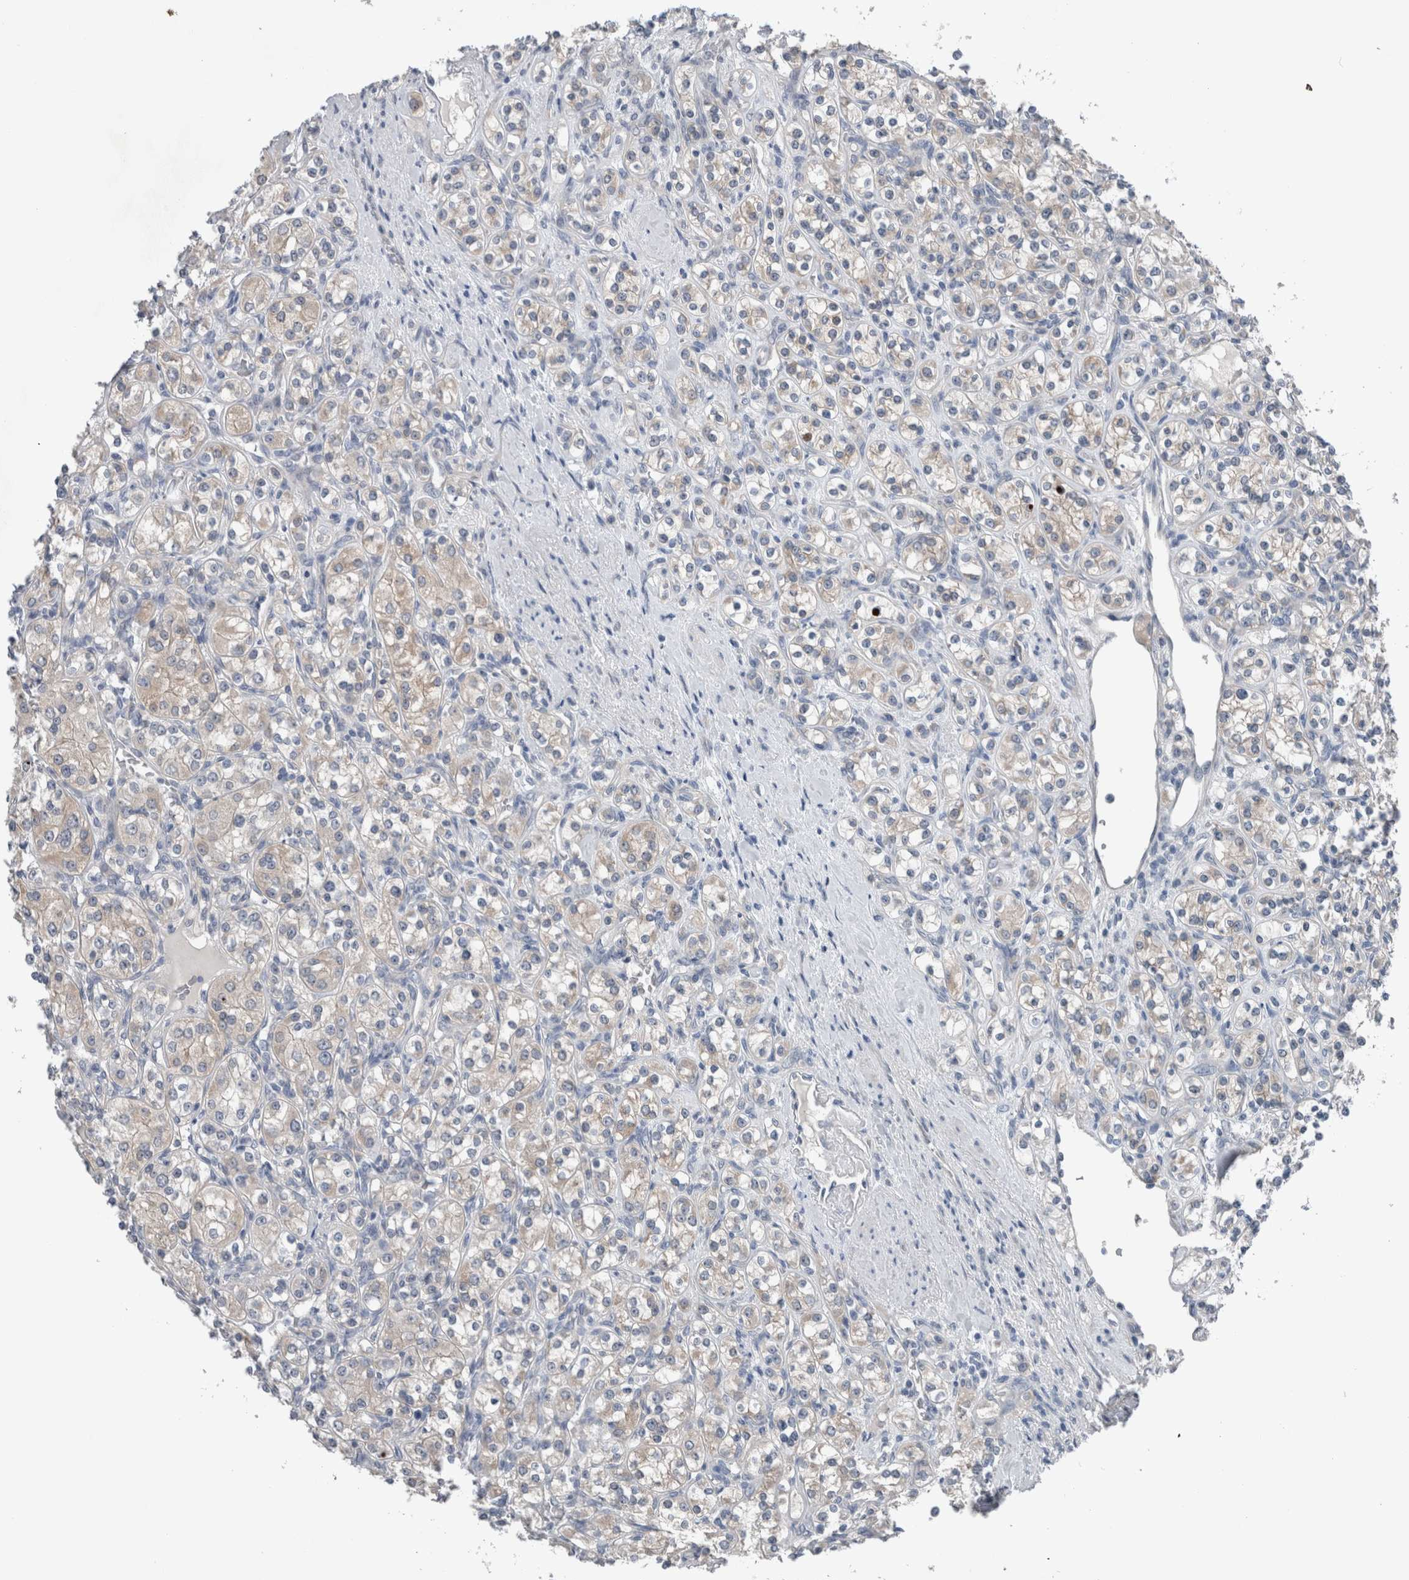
{"staining": {"intensity": "weak", "quantity": "<25%", "location": "cytoplasmic/membranous"}, "tissue": "renal cancer", "cell_type": "Tumor cells", "image_type": "cancer", "snomed": [{"axis": "morphology", "description": "Adenocarcinoma, NOS"}, {"axis": "topography", "description": "Kidney"}], "caption": "Immunohistochemical staining of human renal adenocarcinoma displays no significant expression in tumor cells.", "gene": "CRNN", "patient": {"sex": "male", "age": 77}}